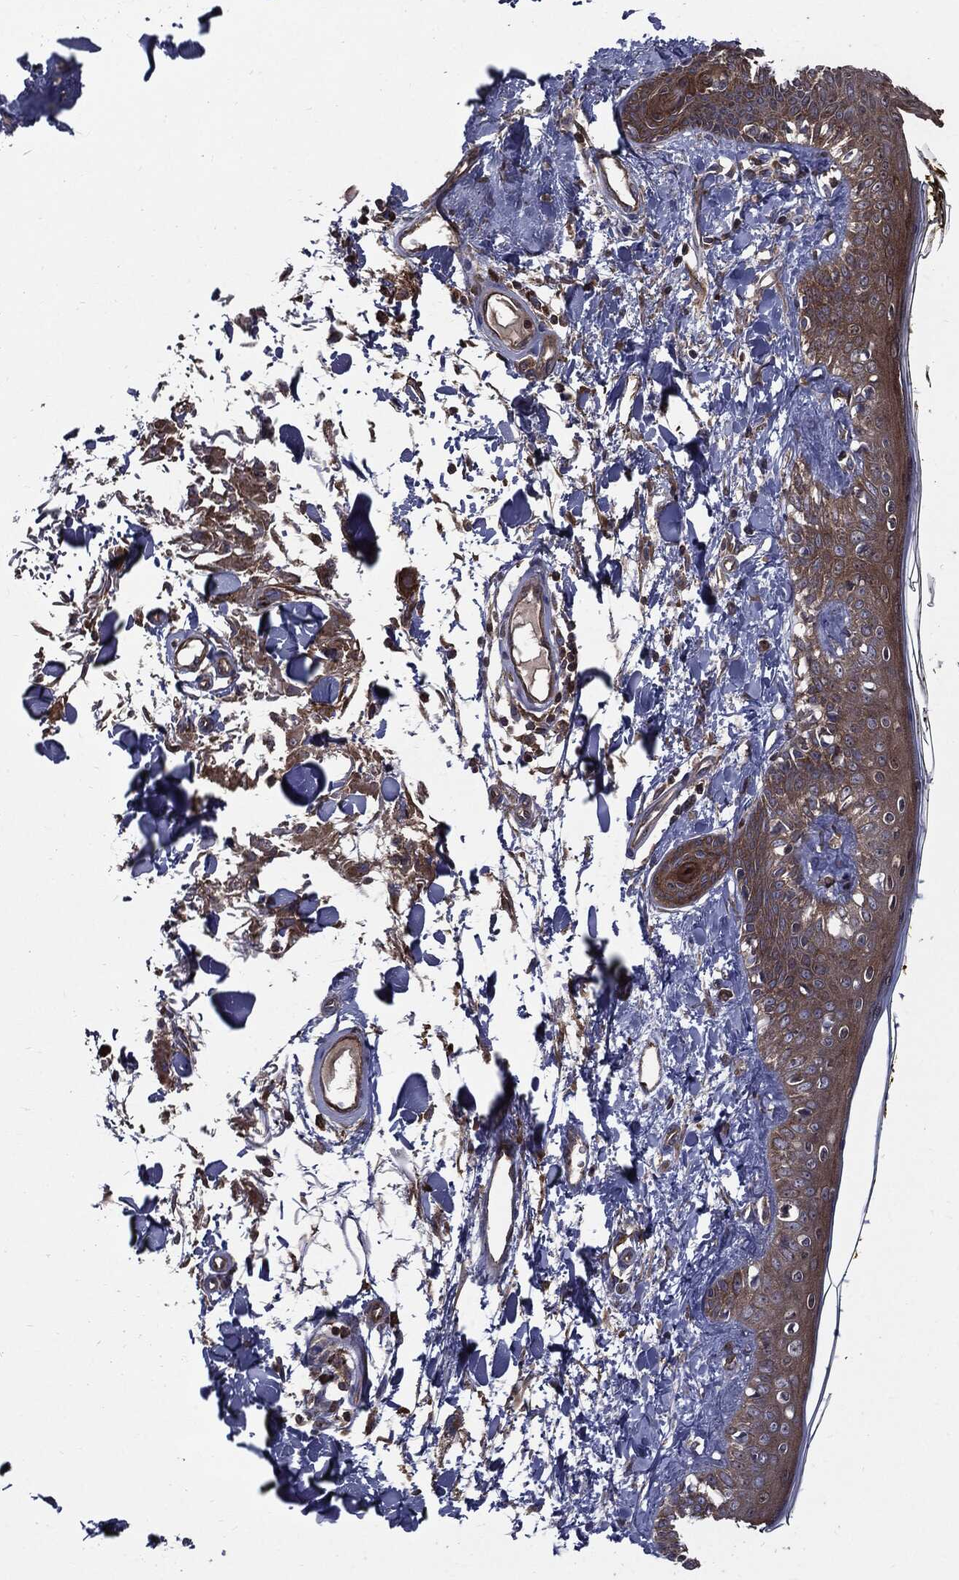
{"staining": {"intensity": "strong", "quantity": ">75%", "location": "cytoplasmic/membranous"}, "tissue": "skin", "cell_type": "Fibroblasts", "image_type": "normal", "snomed": [{"axis": "morphology", "description": "Normal tissue, NOS"}, {"axis": "topography", "description": "Skin"}], "caption": "A high amount of strong cytoplasmic/membranous staining is seen in approximately >75% of fibroblasts in benign skin. (brown staining indicates protein expression, while blue staining denotes nuclei).", "gene": "PDCD6IP", "patient": {"sex": "male", "age": 76}}